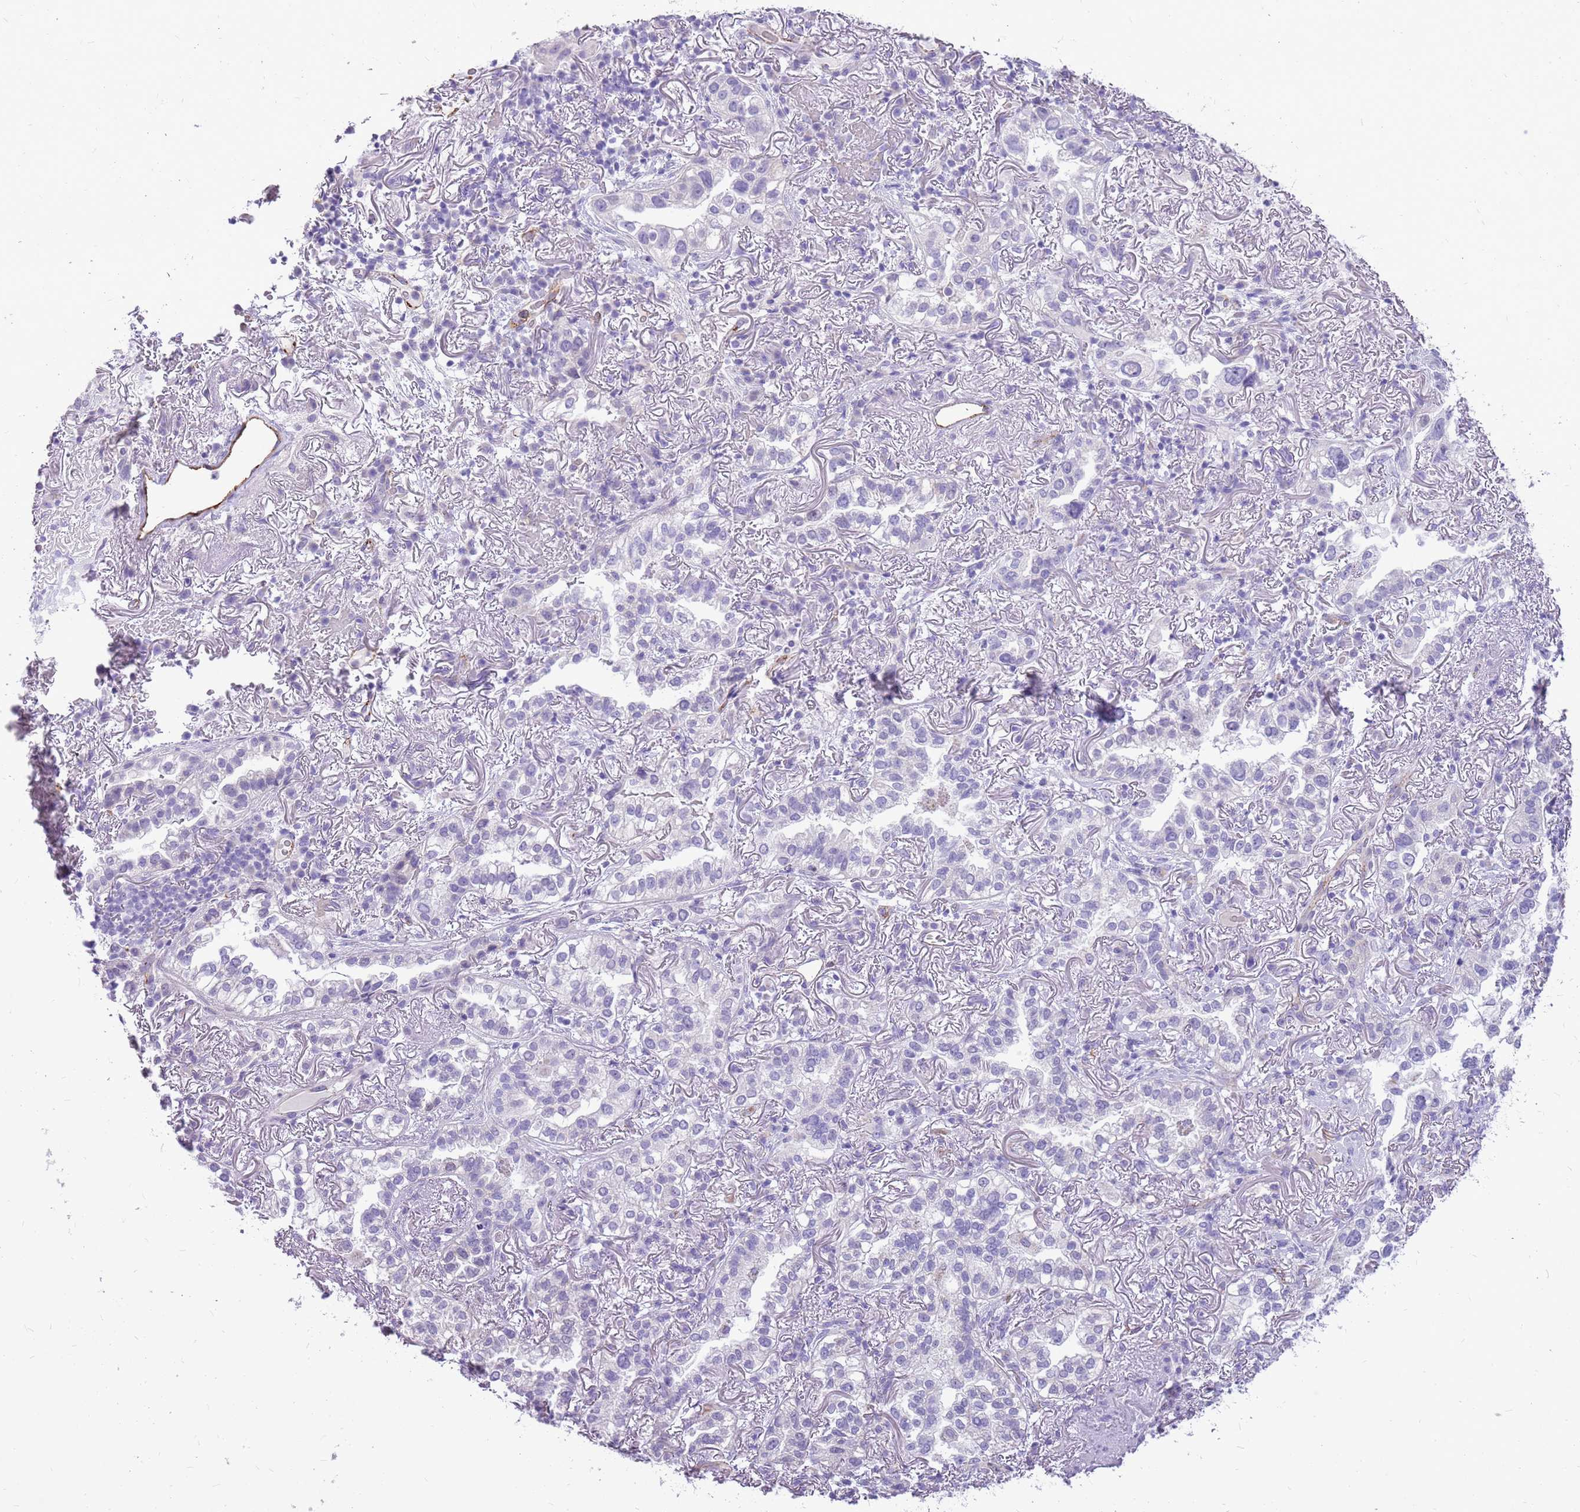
{"staining": {"intensity": "negative", "quantity": "none", "location": "none"}, "tissue": "lung cancer", "cell_type": "Tumor cells", "image_type": "cancer", "snomed": [{"axis": "morphology", "description": "Adenocarcinoma, NOS"}, {"axis": "topography", "description": "Lung"}], "caption": "A high-resolution image shows immunohistochemistry (IHC) staining of adenocarcinoma (lung), which displays no significant positivity in tumor cells.", "gene": "PCNX1", "patient": {"sex": "female", "age": 69}}